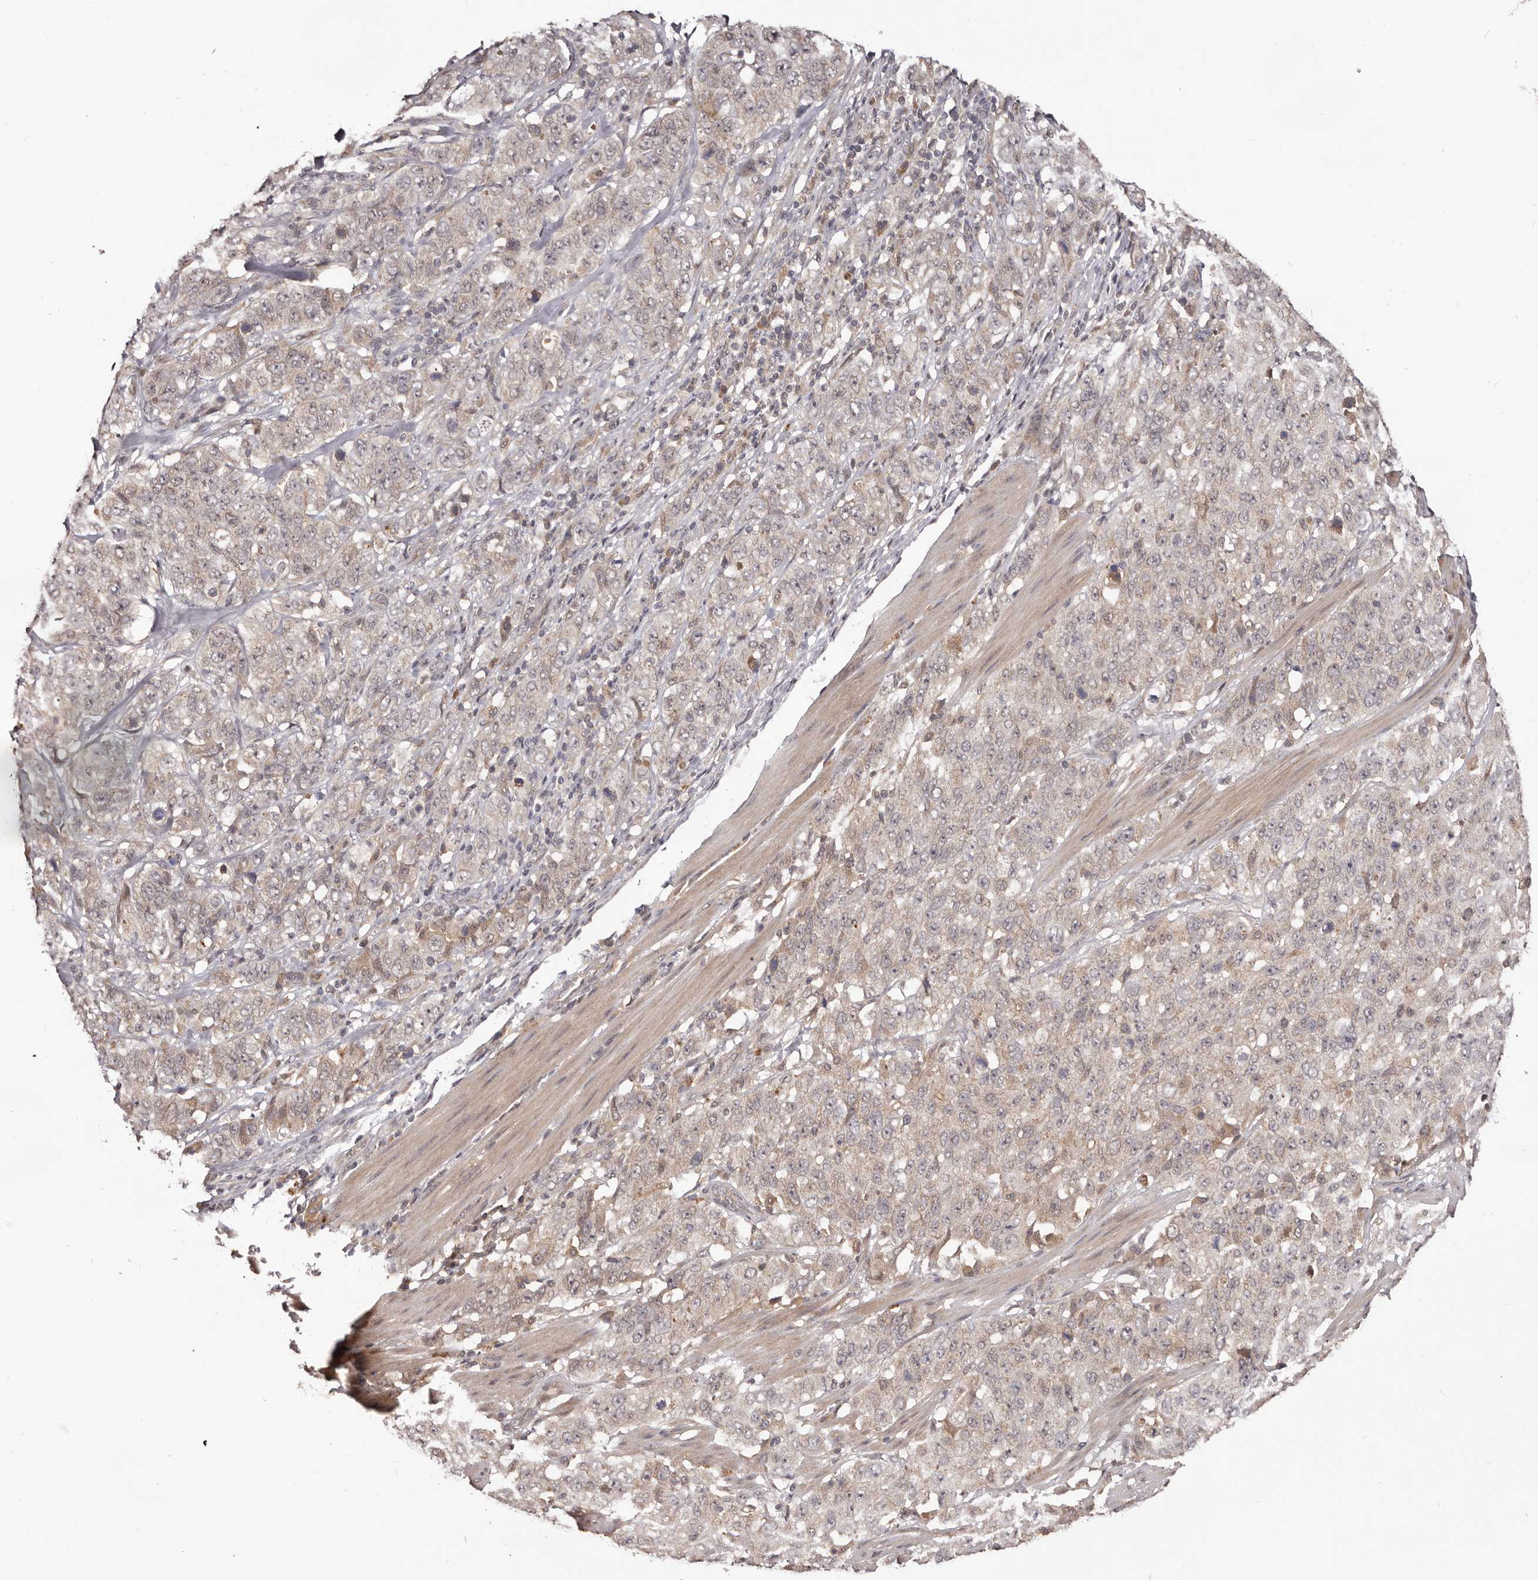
{"staining": {"intensity": "weak", "quantity": "25%-75%", "location": "cytoplasmic/membranous"}, "tissue": "stomach cancer", "cell_type": "Tumor cells", "image_type": "cancer", "snomed": [{"axis": "morphology", "description": "Adenocarcinoma, NOS"}, {"axis": "topography", "description": "Stomach"}], "caption": "This is a histology image of immunohistochemistry (IHC) staining of adenocarcinoma (stomach), which shows weak expression in the cytoplasmic/membranous of tumor cells.", "gene": "MDP1", "patient": {"sex": "male", "age": 48}}